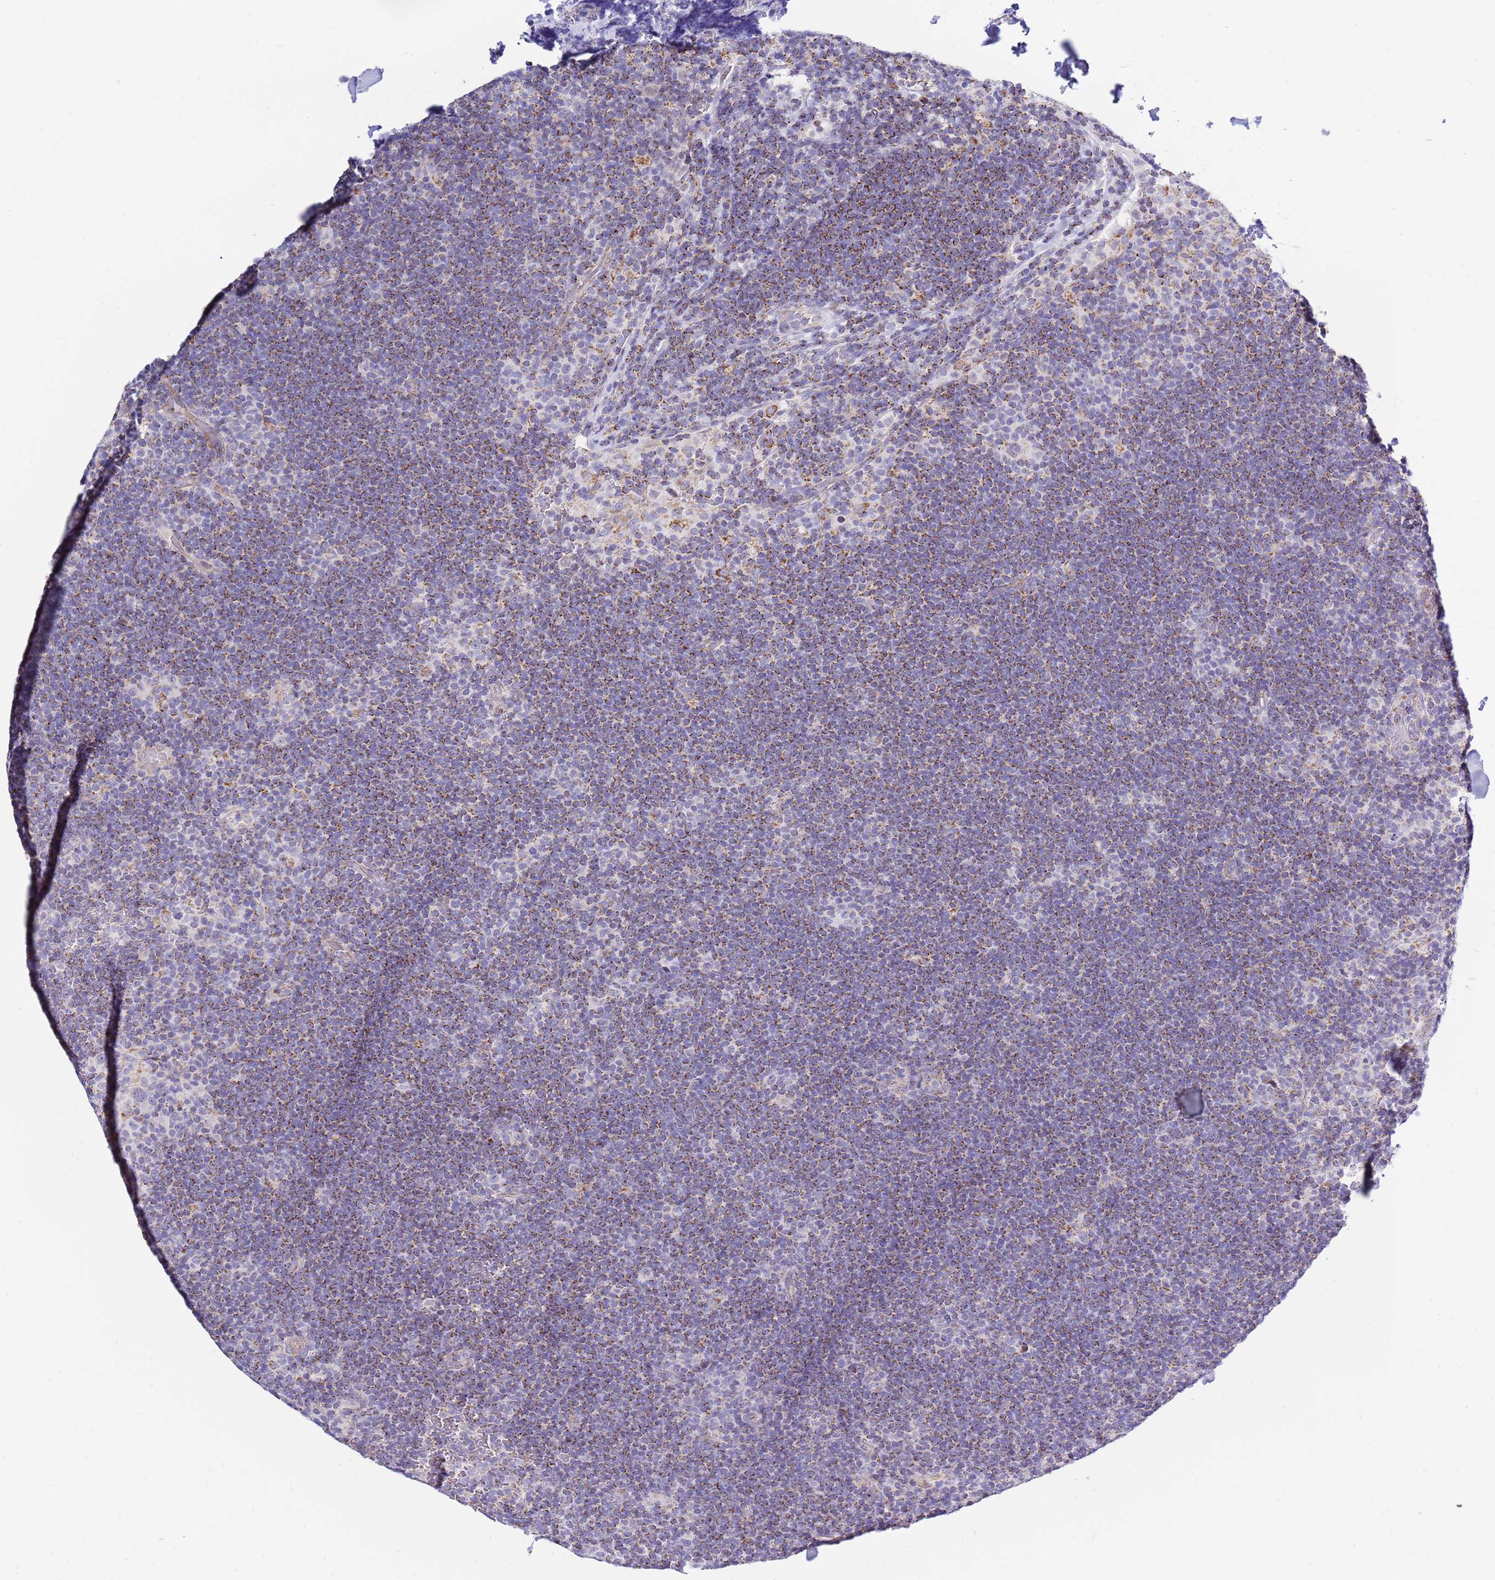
{"staining": {"intensity": "negative", "quantity": "none", "location": "none"}, "tissue": "lymphoma", "cell_type": "Tumor cells", "image_type": "cancer", "snomed": [{"axis": "morphology", "description": "Hodgkin's disease, NOS"}, {"axis": "topography", "description": "Lymph node"}], "caption": "Lymphoma was stained to show a protein in brown. There is no significant expression in tumor cells. (Brightfield microscopy of DAB (3,3'-diaminobenzidine) IHC at high magnification).", "gene": "IGF1R", "patient": {"sex": "female", "age": 57}}